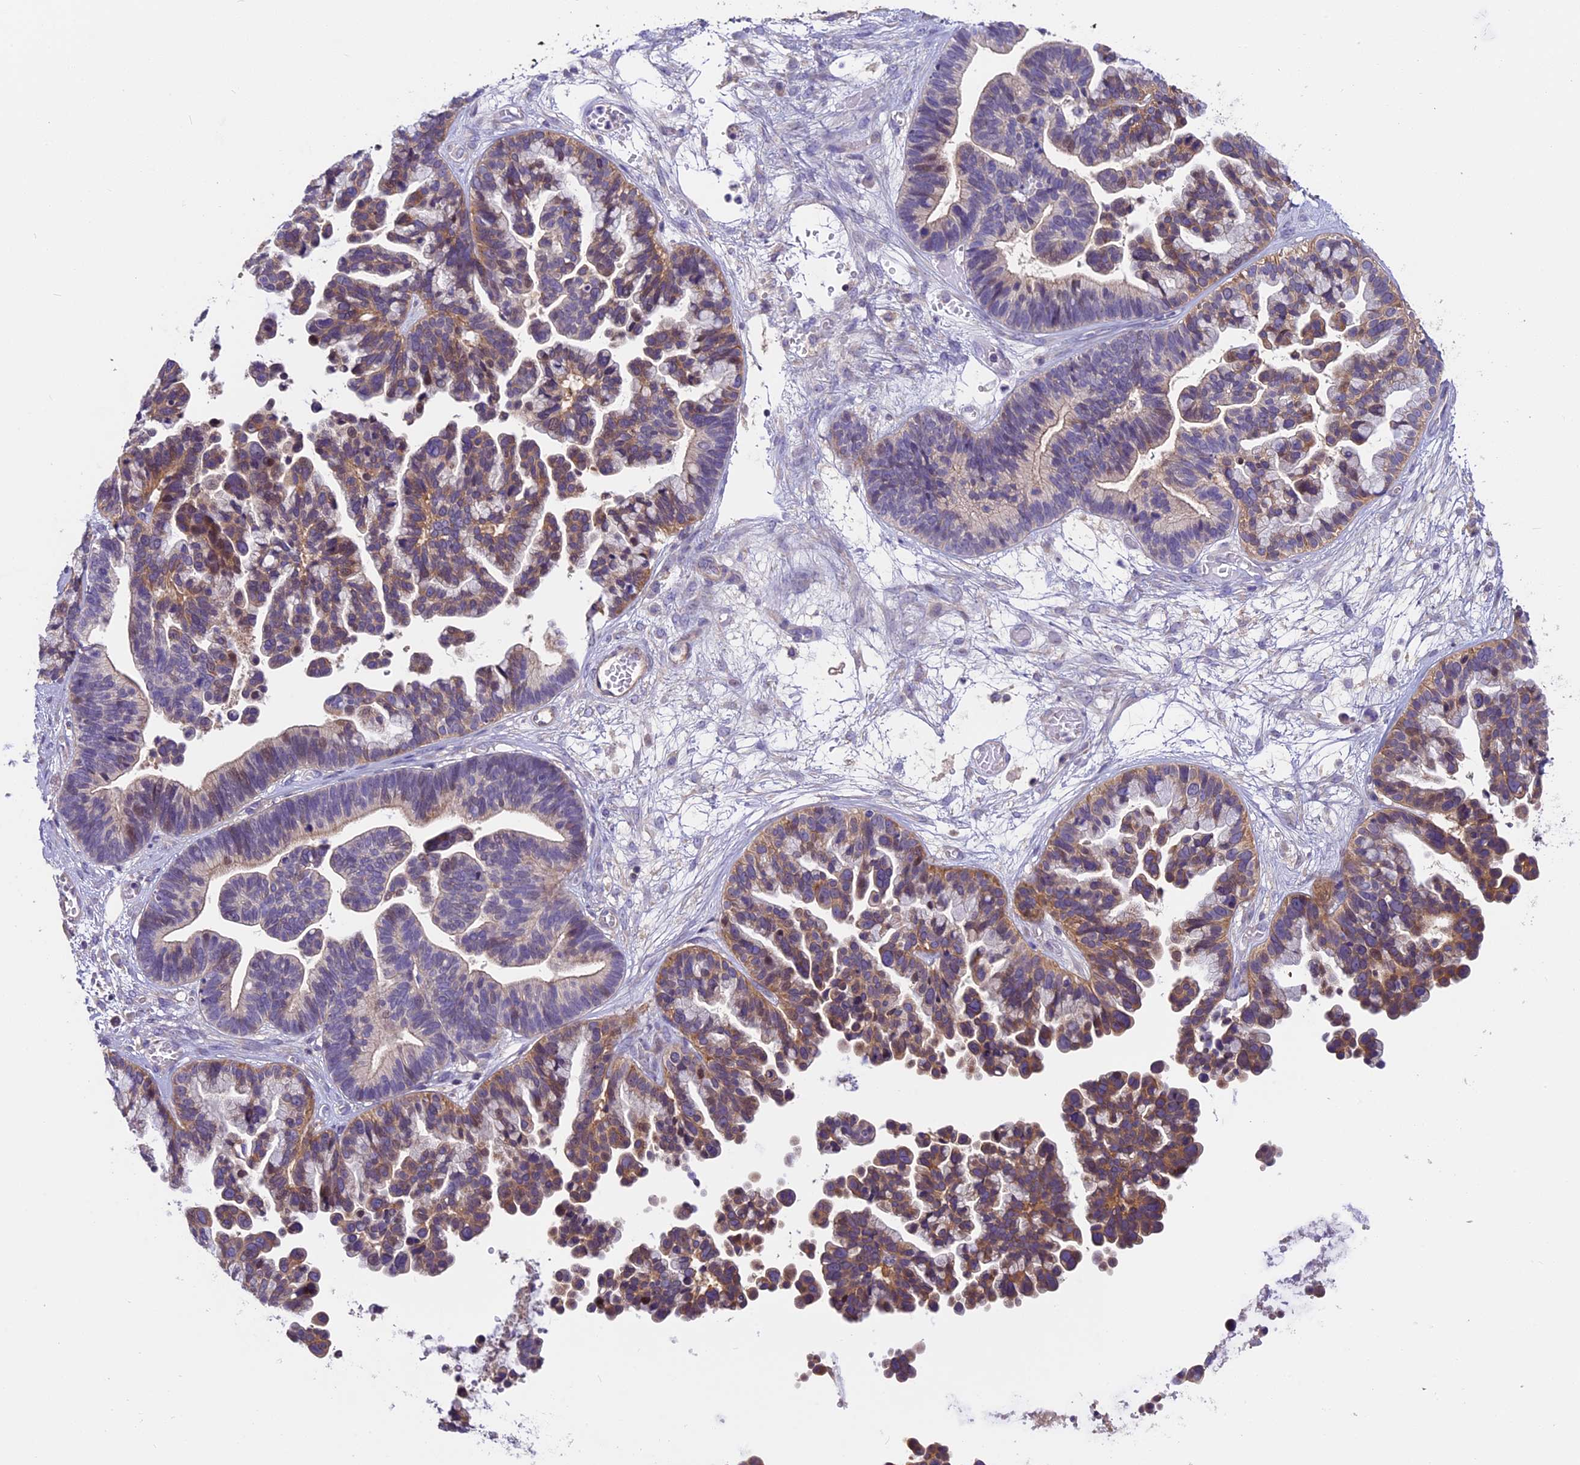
{"staining": {"intensity": "moderate", "quantity": "25%-75%", "location": "cytoplasmic/membranous"}, "tissue": "ovarian cancer", "cell_type": "Tumor cells", "image_type": "cancer", "snomed": [{"axis": "morphology", "description": "Cystadenocarcinoma, serous, NOS"}, {"axis": "topography", "description": "Ovary"}], "caption": "High-power microscopy captured an IHC photomicrograph of ovarian cancer (serous cystadenocarcinoma), revealing moderate cytoplasmic/membranous staining in about 25%-75% of tumor cells.", "gene": "FAM98C", "patient": {"sex": "female", "age": 56}}